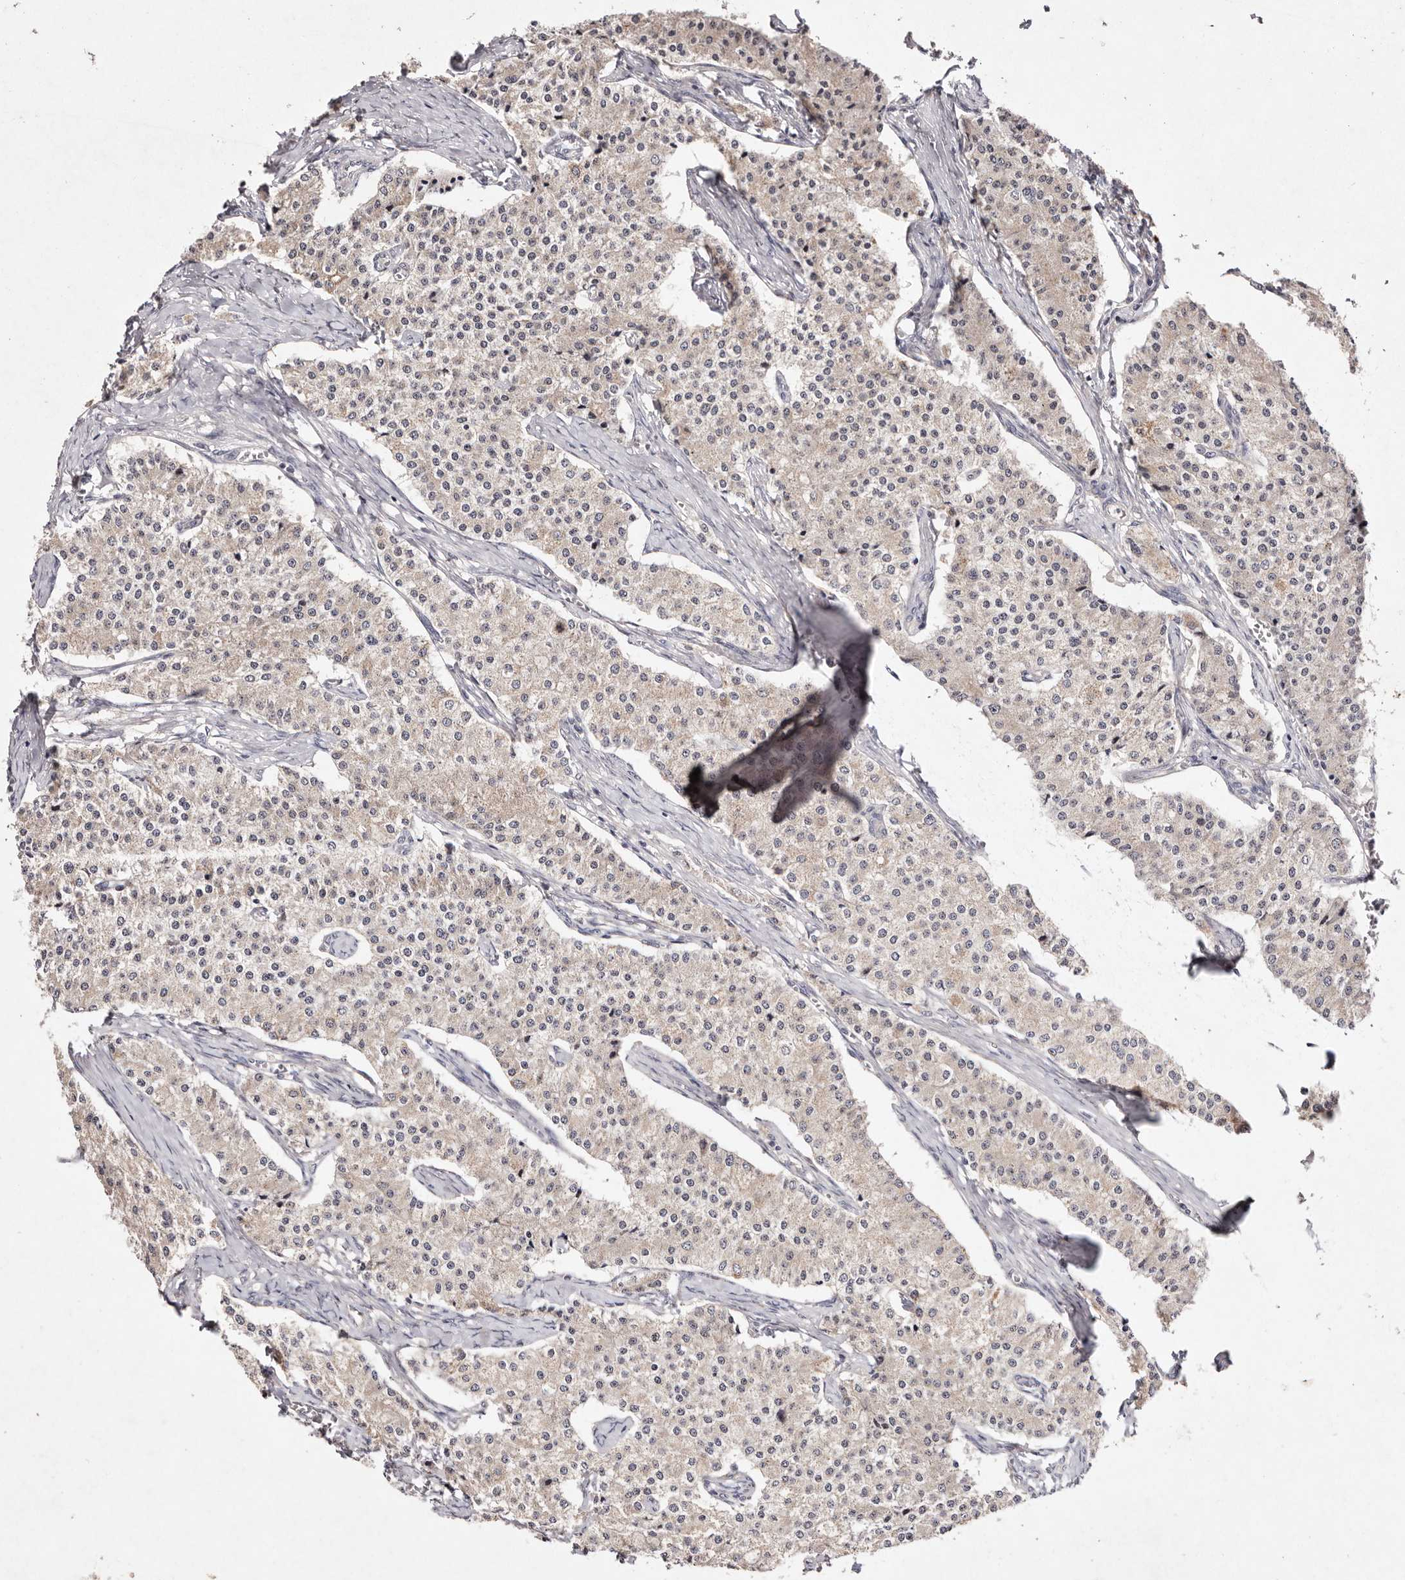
{"staining": {"intensity": "weak", "quantity": "<25%", "location": "cytoplasmic/membranous"}, "tissue": "carcinoid", "cell_type": "Tumor cells", "image_type": "cancer", "snomed": [{"axis": "morphology", "description": "Carcinoid, malignant, NOS"}, {"axis": "topography", "description": "Colon"}], "caption": "Human carcinoid stained for a protein using immunohistochemistry (IHC) shows no positivity in tumor cells.", "gene": "TSC2", "patient": {"sex": "female", "age": 52}}